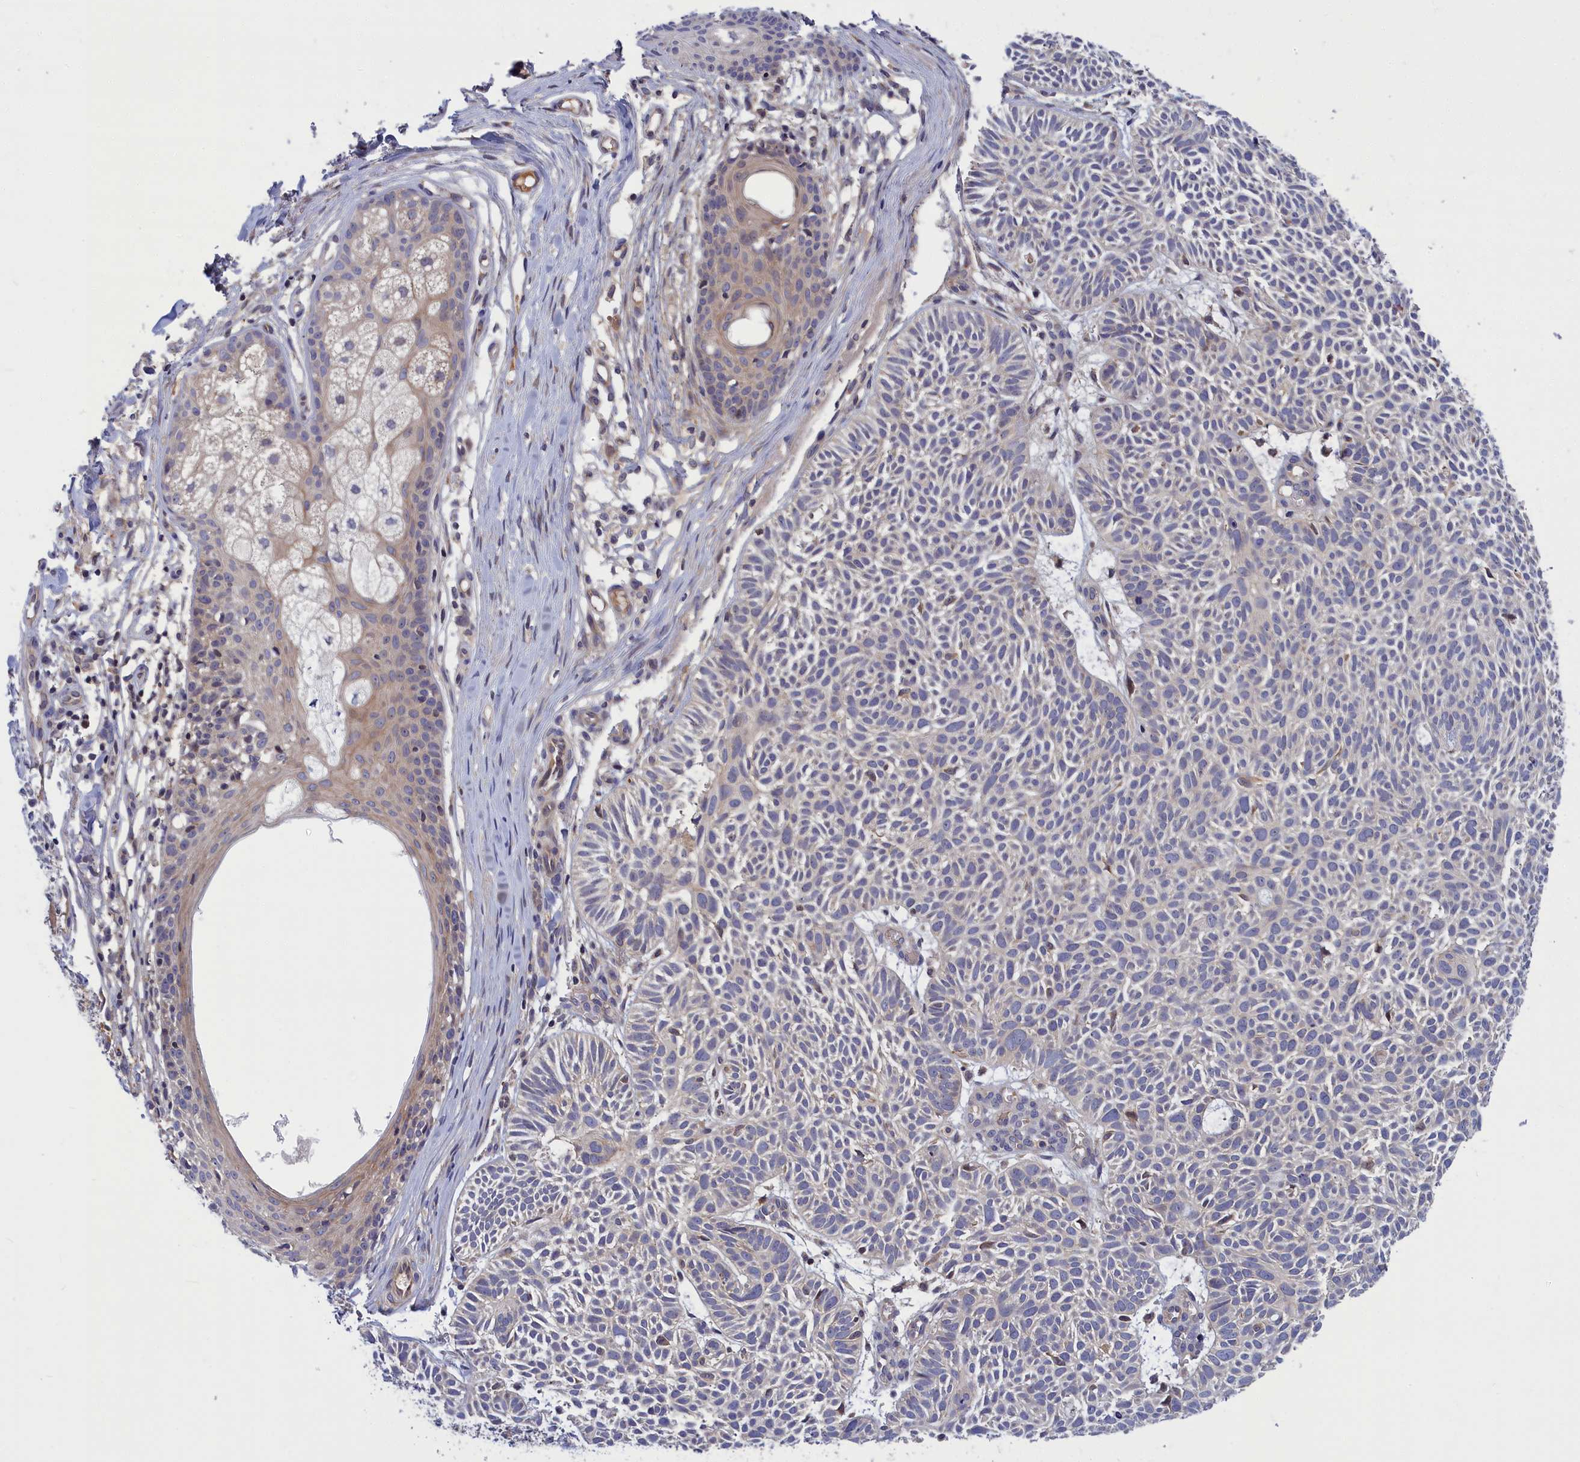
{"staining": {"intensity": "negative", "quantity": "none", "location": "none"}, "tissue": "skin cancer", "cell_type": "Tumor cells", "image_type": "cancer", "snomed": [{"axis": "morphology", "description": "Basal cell carcinoma"}, {"axis": "topography", "description": "Skin"}], "caption": "High power microscopy histopathology image of an IHC image of skin cancer, revealing no significant expression in tumor cells. (DAB (3,3'-diaminobenzidine) immunohistochemistry, high magnification).", "gene": "CRACD", "patient": {"sex": "male", "age": 69}}